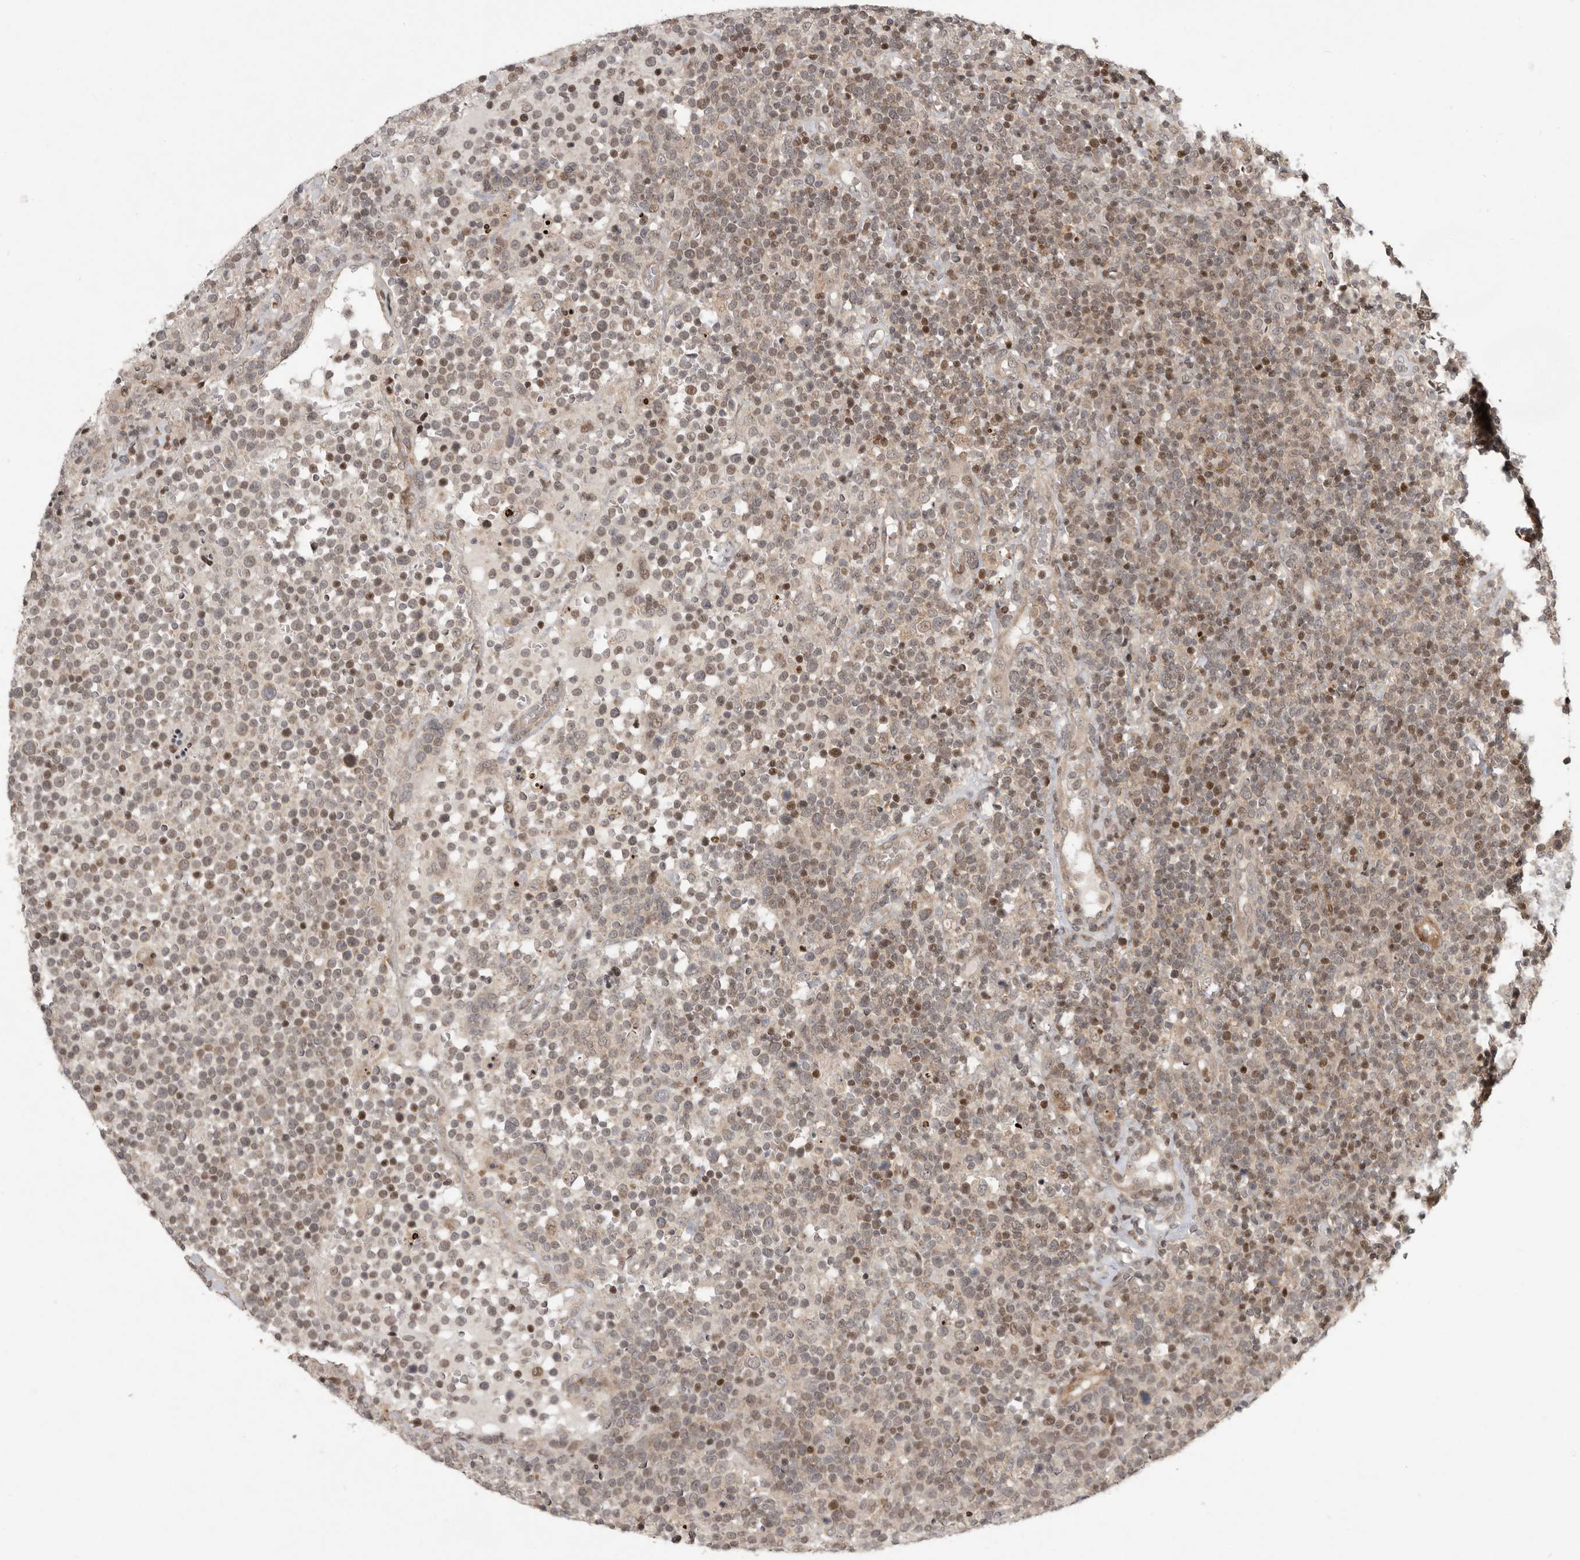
{"staining": {"intensity": "moderate", "quantity": "25%-75%", "location": "nuclear"}, "tissue": "lymphoma", "cell_type": "Tumor cells", "image_type": "cancer", "snomed": [{"axis": "morphology", "description": "Malignant lymphoma, non-Hodgkin's type, High grade"}, {"axis": "topography", "description": "Lymph node"}], "caption": "Moderate nuclear positivity for a protein is seen in about 25%-75% of tumor cells of malignant lymphoma, non-Hodgkin's type (high-grade) using immunohistochemistry.", "gene": "RABIF", "patient": {"sex": "male", "age": 61}}